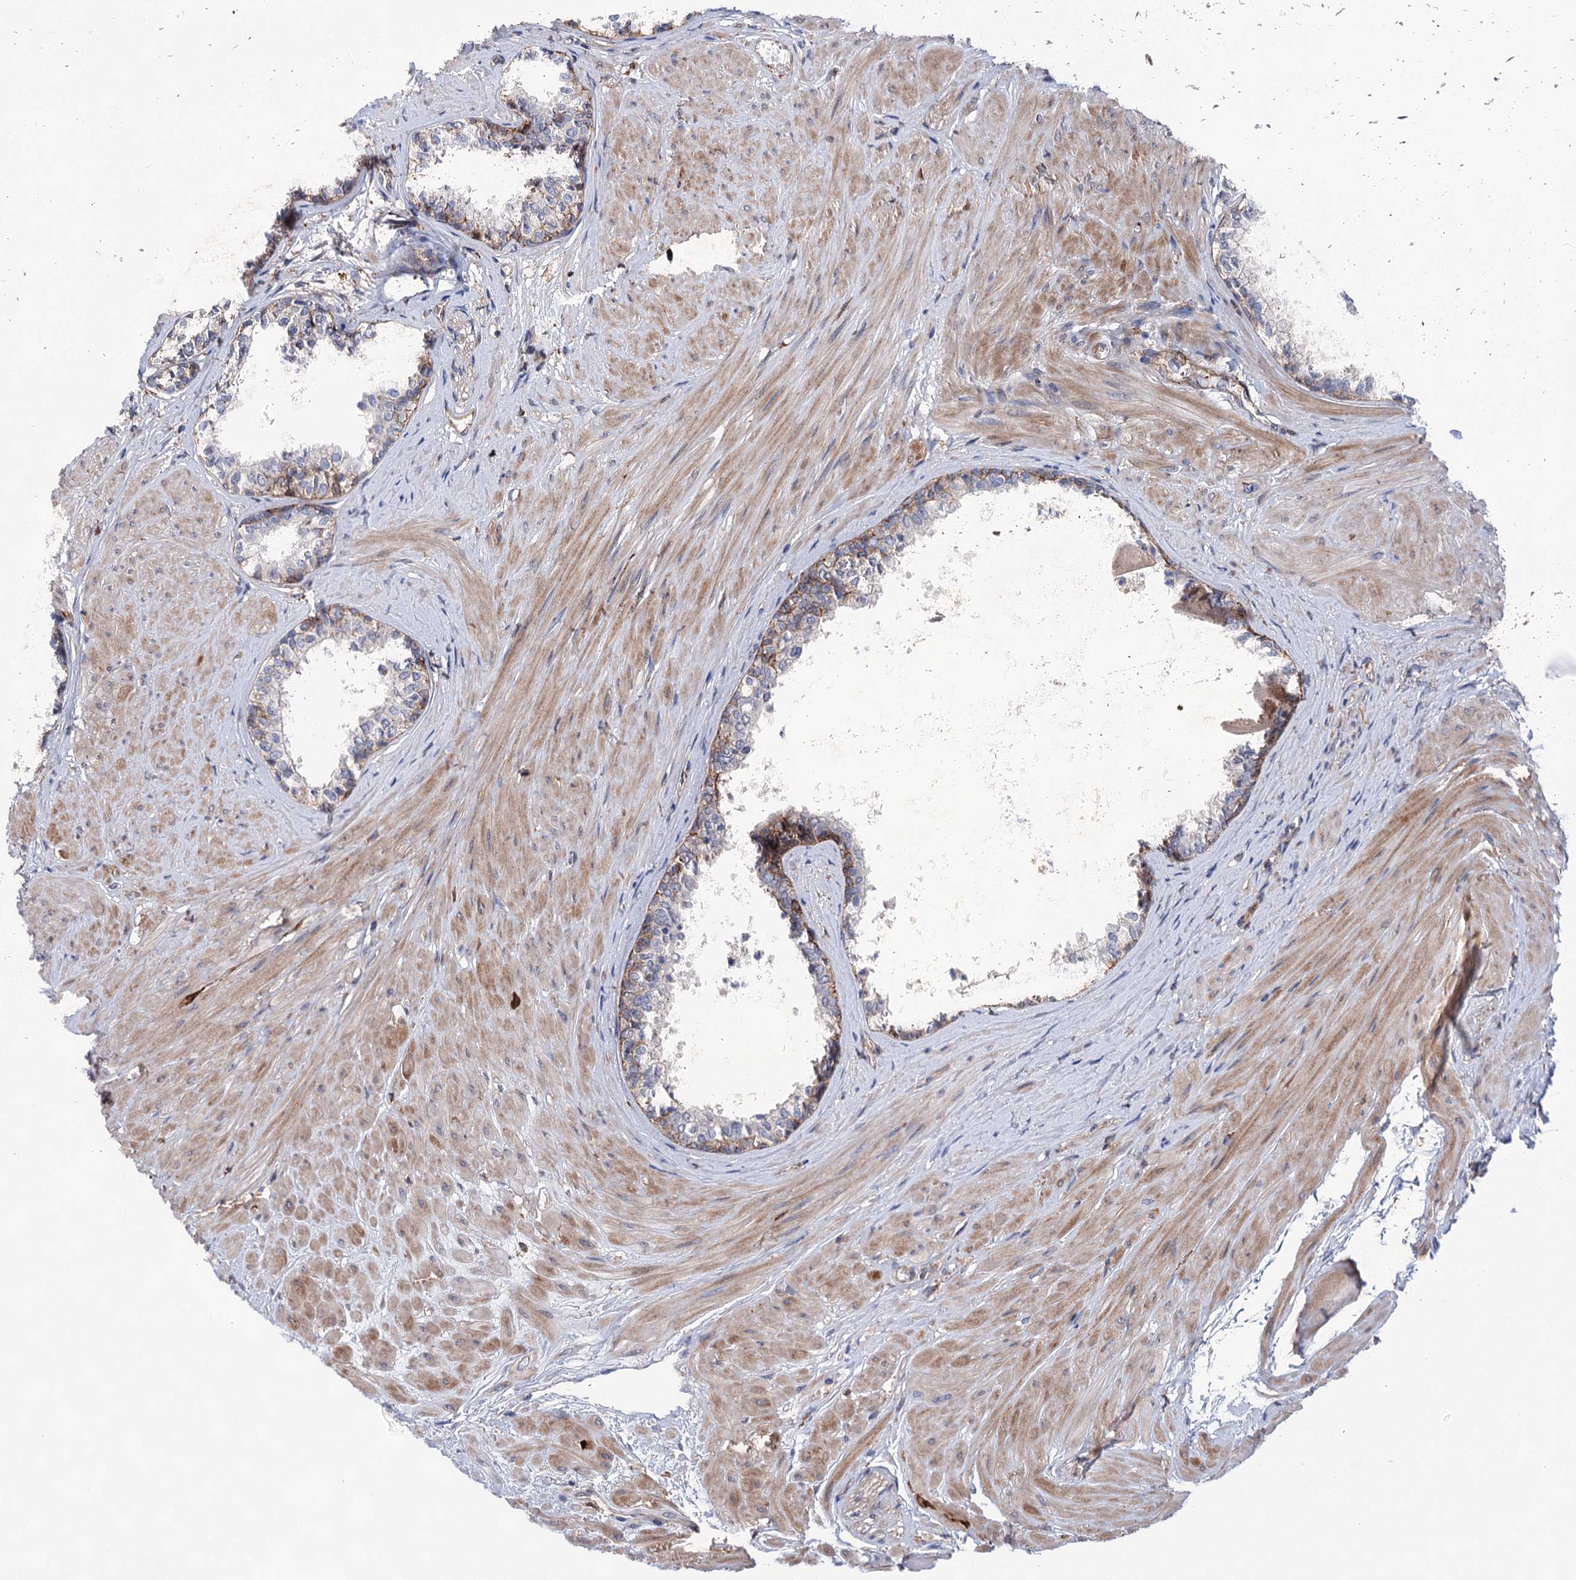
{"staining": {"intensity": "moderate", "quantity": "25%-75%", "location": "cytoplasmic/membranous"}, "tissue": "prostate", "cell_type": "Glandular cells", "image_type": "normal", "snomed": [{"axis": "morphology", "description": "Normal tissue, NOS"}, {"axis": "topography", "description": "Prostate"}], "caption": "An image of human prostate stained for a protein displays moderate cytoplasmic/membranous brown staining in glandular cells.", "gene": "TMTC3", "patient": {"sex": "male", "age": 48}}